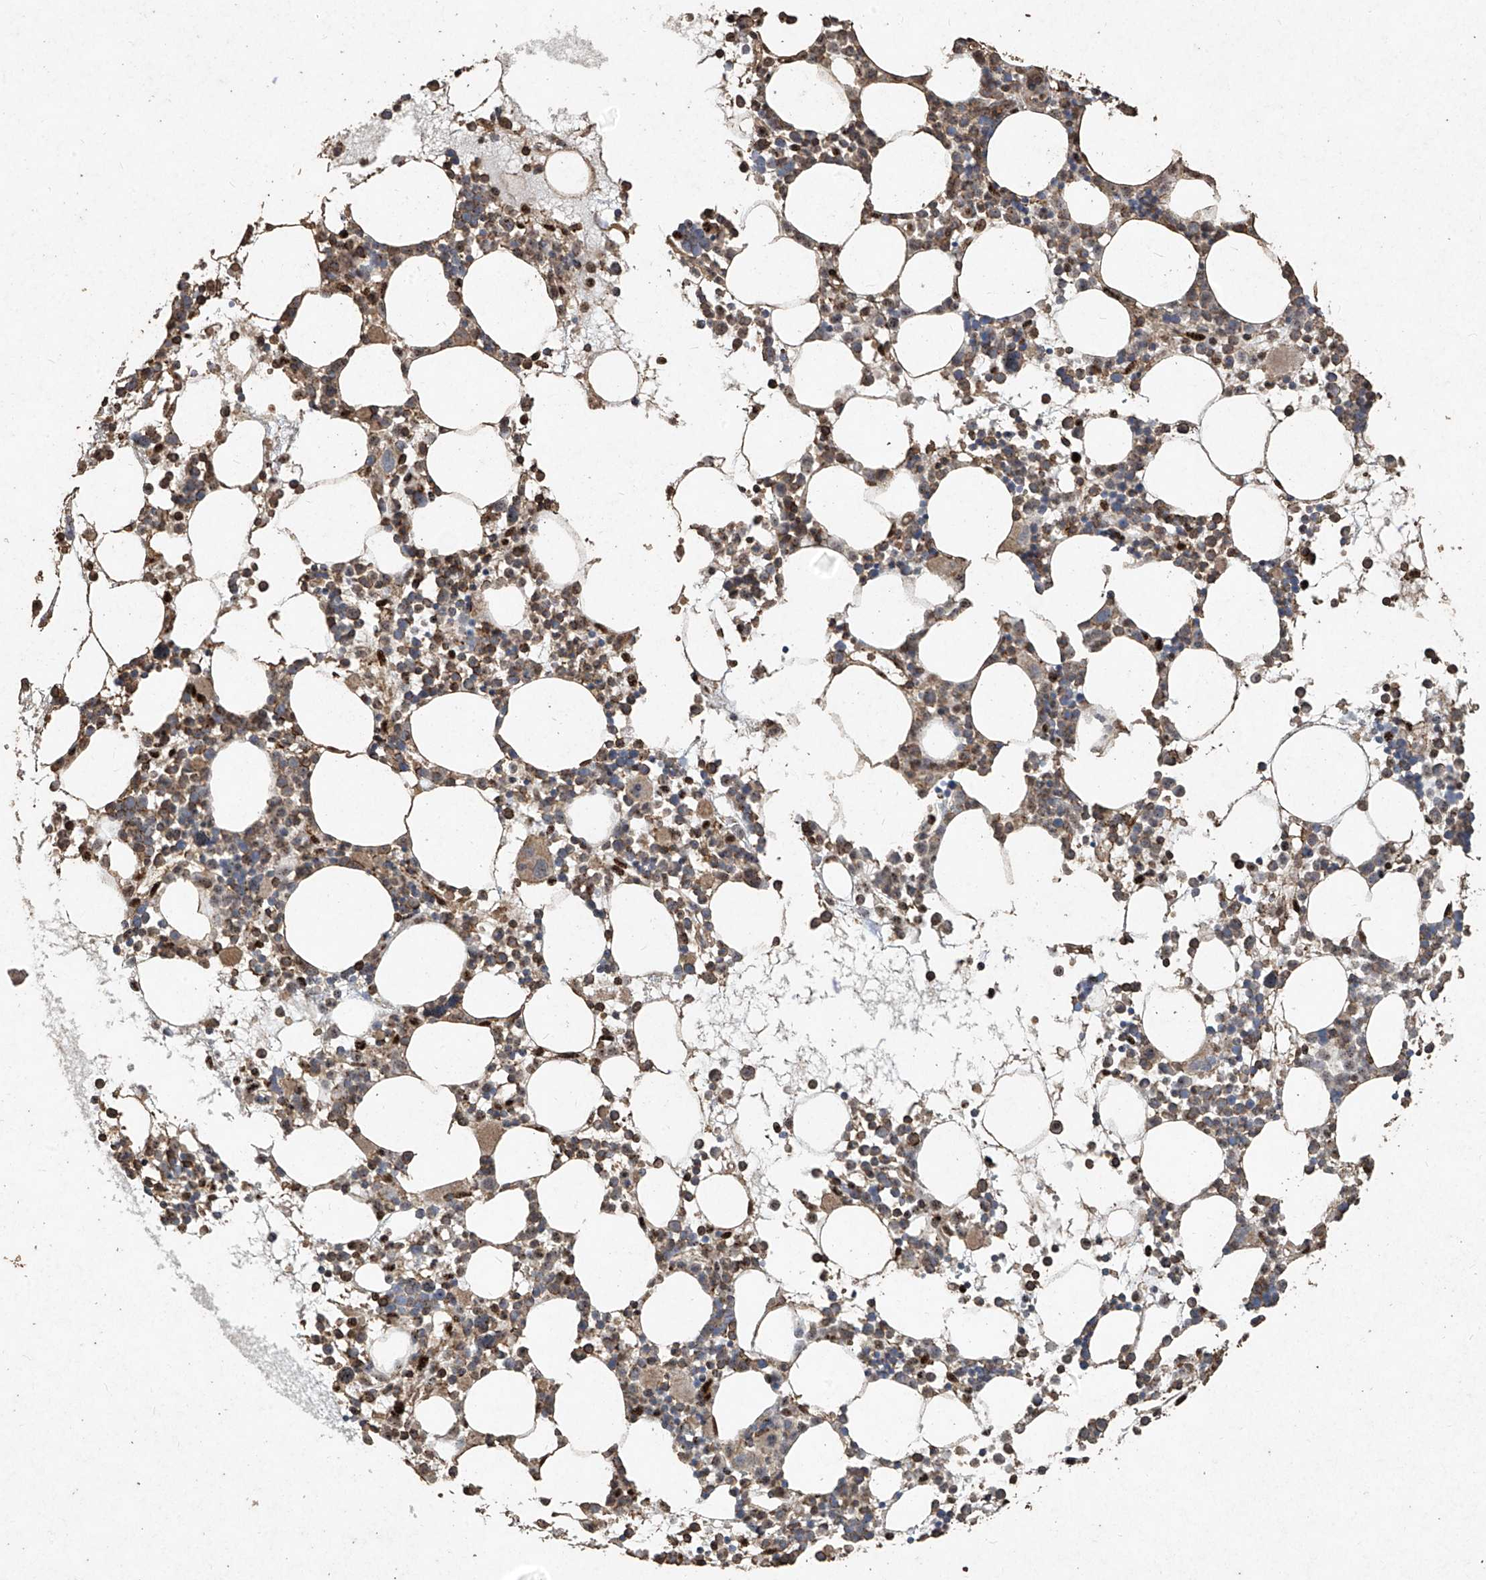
{"staining": {"intensity": "strong", "quantity": "25%-75%", "location": "cytoplasmic/membranous"}, "tissue": "bone marrow", "cell_type": "Hematopoietic cells", "image_type": "normal", "snomed": [{"axis": "morphology", "description": "Normal tissue, NOS"}, {"axis": "topography", "description": "Bone marrow"}], "caption": "Hematopoietic cells demonstrate high levels of strong cytoplasmic/membranous staining in approximately 25%-75% of cells in unremarkable human bone marrow.", "gene": "ERBB3", "patient": {"sex": "female", "age": 62}}